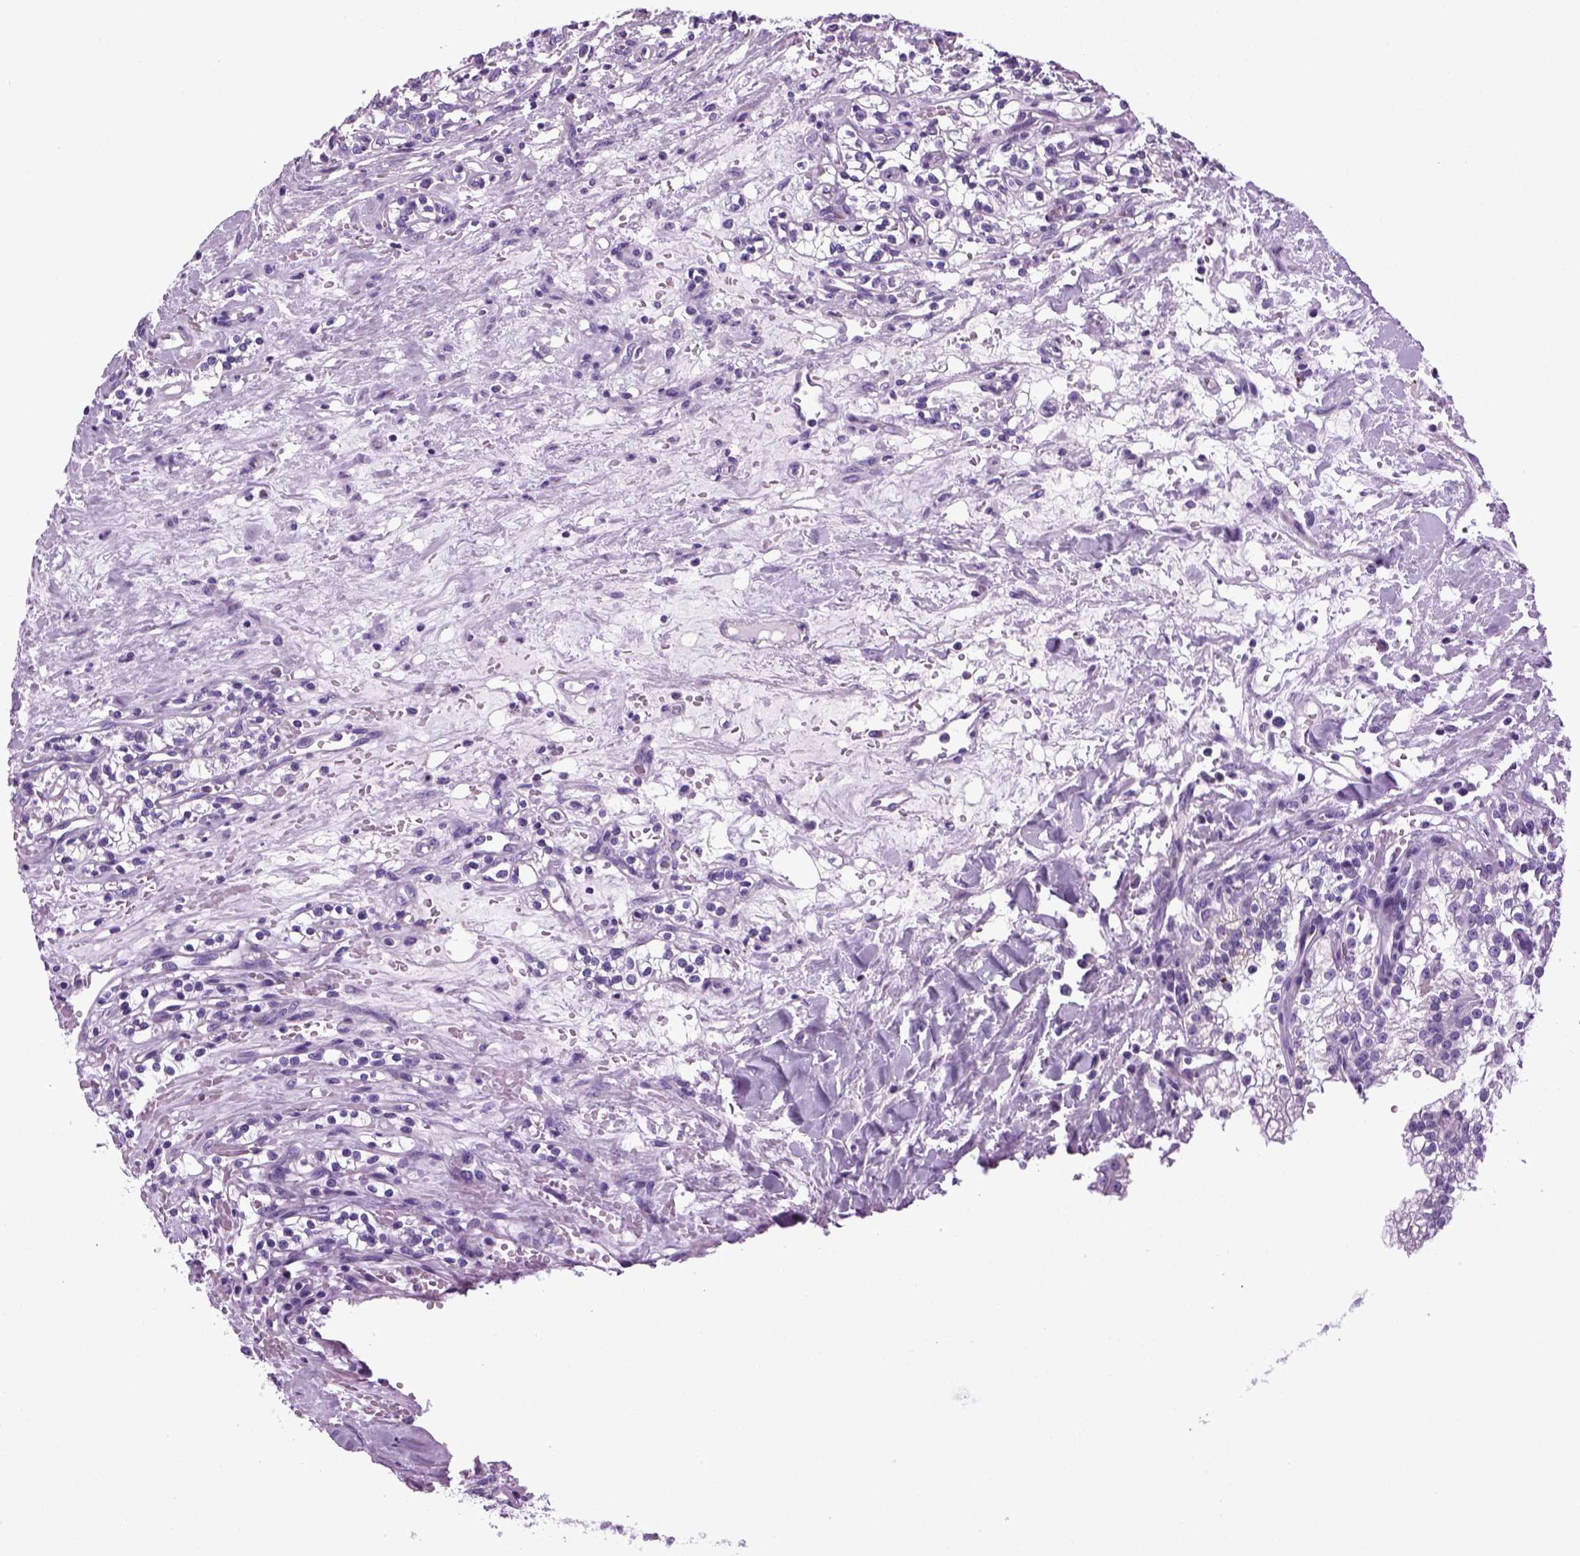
{"staining": {"intensity": "negative", "quantity": "none", "location": "none"}, "tissue": "renal cancer", "cell_type": "Tumor cells", "image_type": "cancer", "snomed": [{"axis": "morphology", "description": "Adenocarcinoma, NOS"}, {"axis": "topography", "description": "Kidney"}], "caption": "There is no significant expression in tumor cells of renal cancer (adenocarcinoma).", "gene": "HMCN2", "patient": {"sex": "male", "age": 36}}